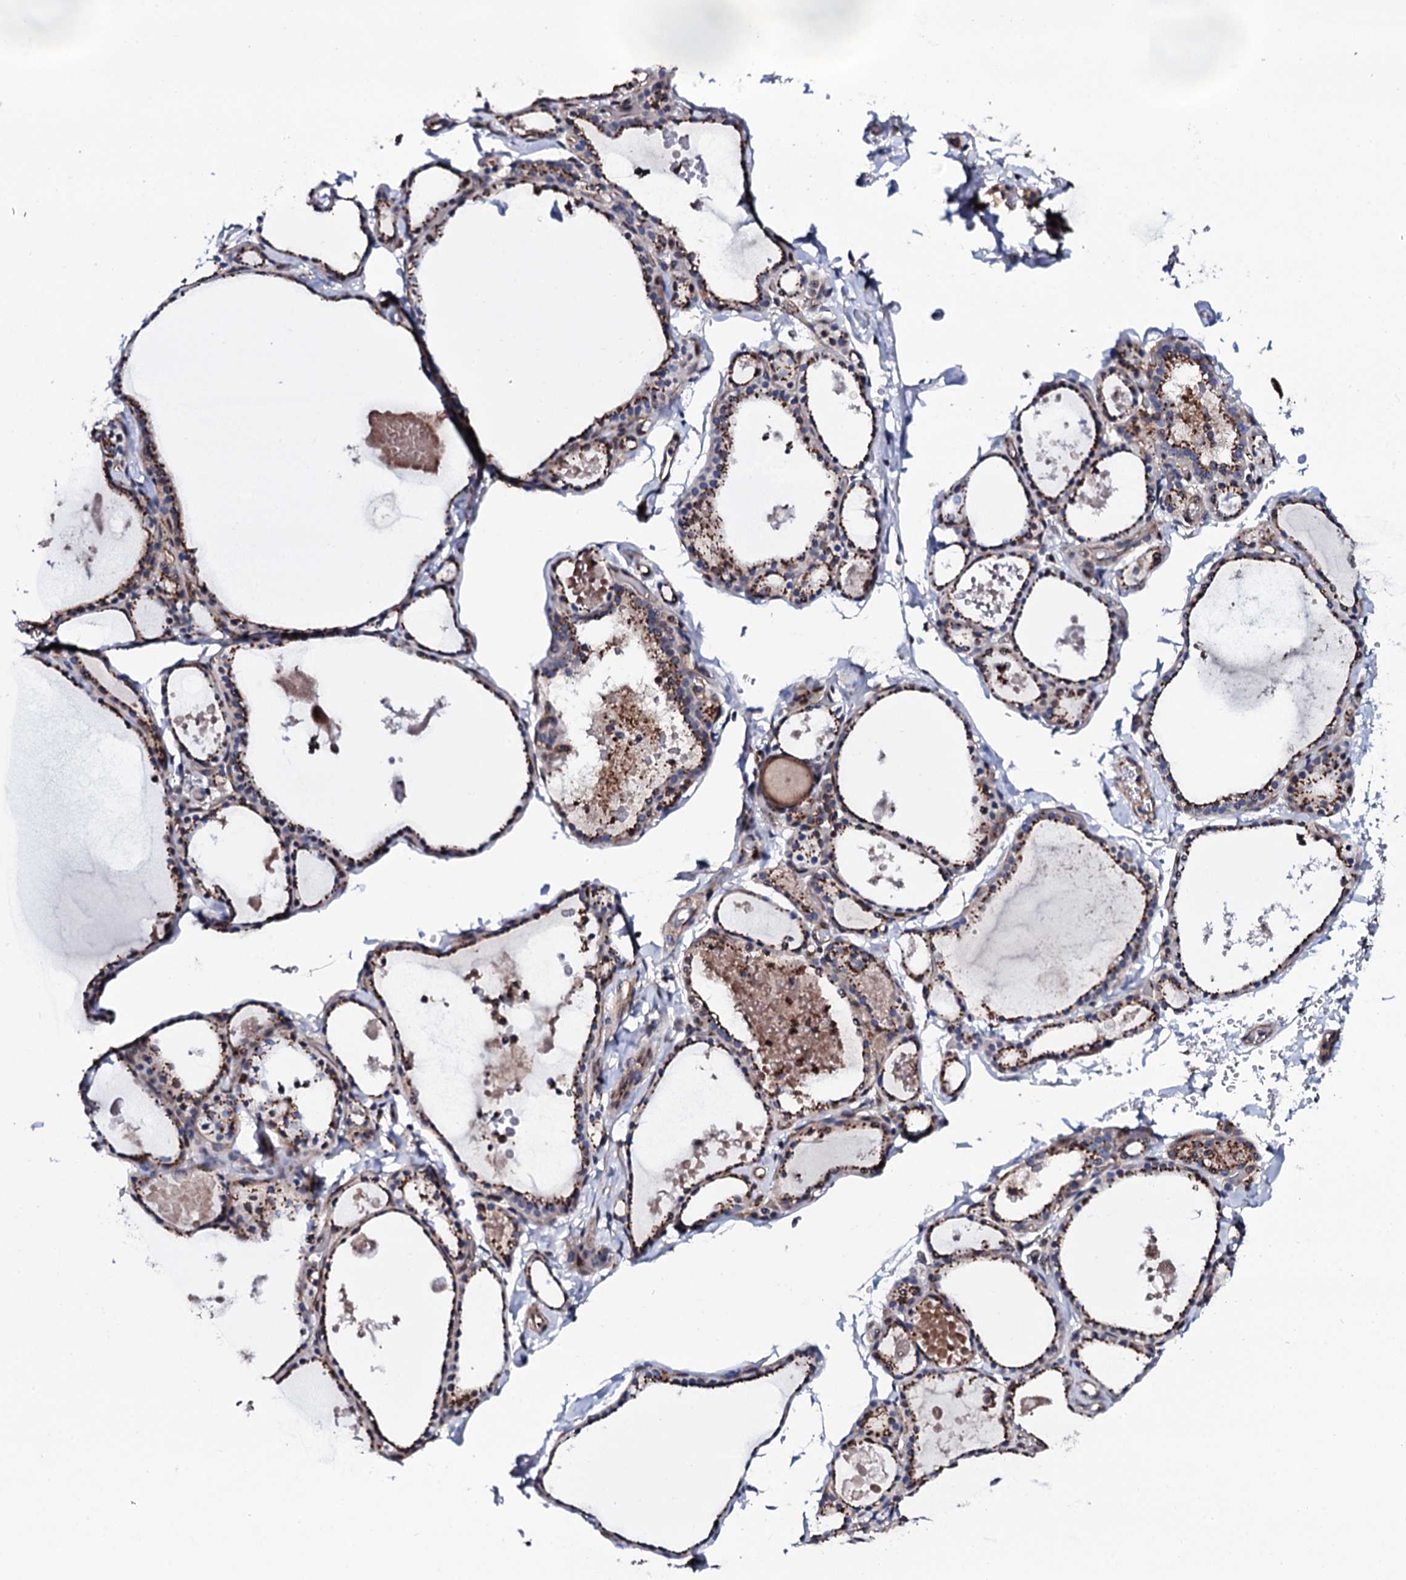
{"staining": {"intensity": "moderate", "quantity": ">75%", "location": "cytoplasmic/membranous"}, "tissue": "thyroid gland", "cell_type": "Glandular cells", "image_type": "normal", "snomed": [{"axis": "morphology", "description": "Normal tissue, NOS"}, {"axis": "topography", "description": "Thyroid gland"}], "caption": "Protein staining of normal thyroid gland displays moderate cytoplasmic/membranous staining in approximately >75% of glandular cells.", "gene": "PLET1", "patient": {"sex": "male", "age": 56}}